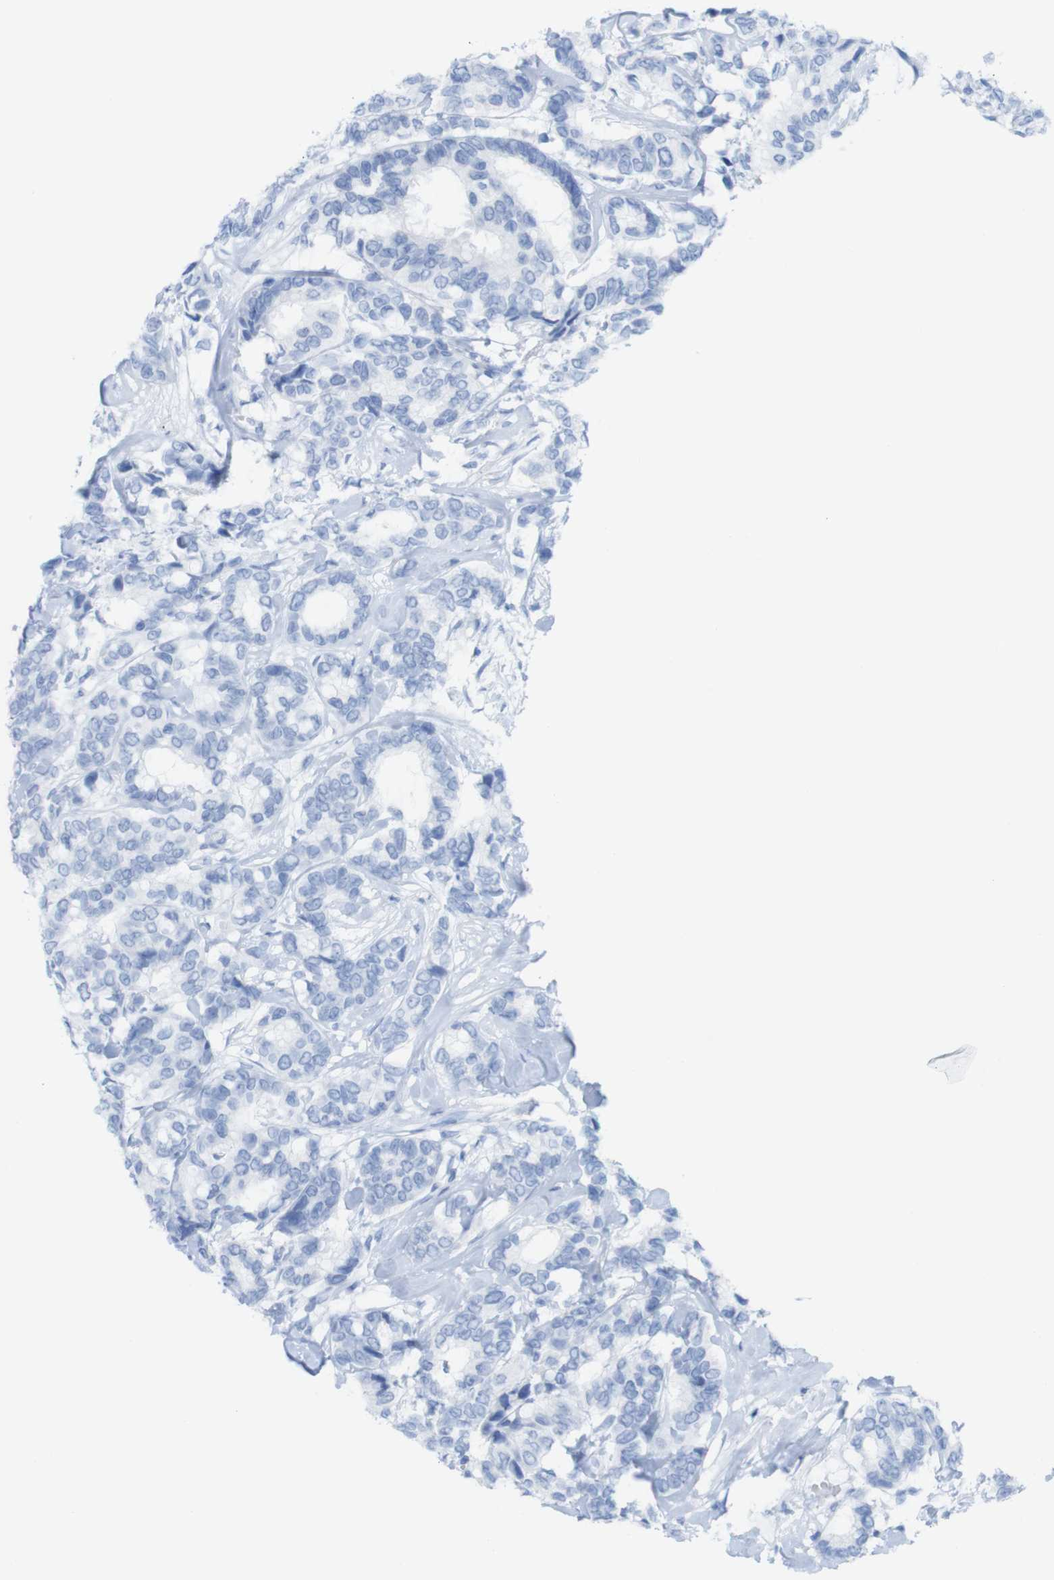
{"staining": {"intensity": "negative", "quantity": "none", "location": "none"}, "tissue": "breast cancer", "cell_type": "Tumor cells", "image_type": "cancer", "snomed": [{"axis": "morphology", "description": "Duct carcinoma"}, {"axis": "topography", "description": "Breast"}], "caption": "A histopathology image of human breast invasive ductal carcinoma is negative for staining in tumor cells.", "gene": "MYH7", "patient": {"sex": "female", "age": 87}}